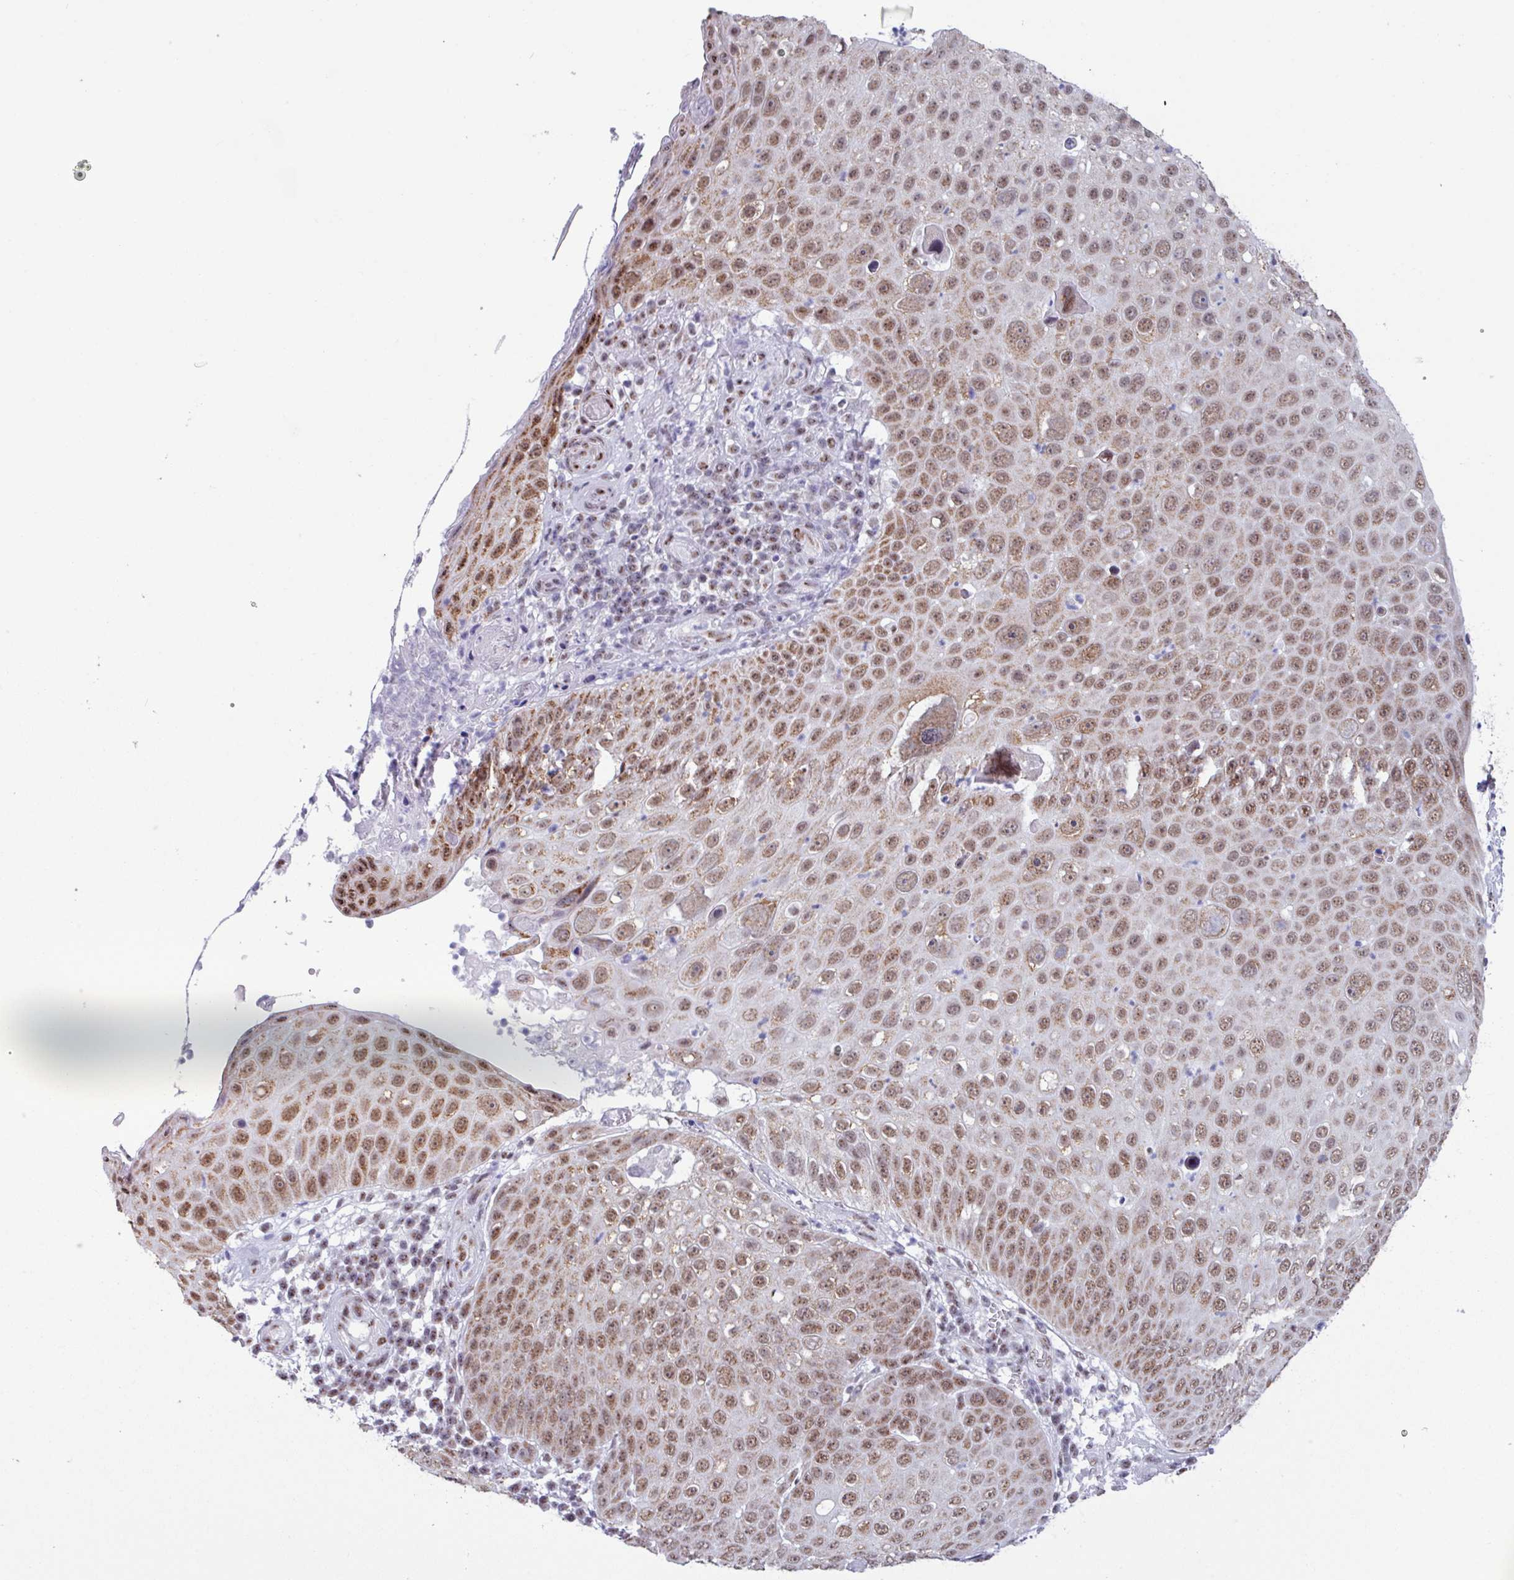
{"staining": {"intensity": "moderate", "quantity": ">75%", "location": "cytoplasmic/membranous,nuclear"}, "tissue": "skin cancer", "cell_type": "Tumor cells", "image_type": "cancer", "snomed": [{"axis": "morphology", "description": "Squamous cell carcinoma, NOS"}, {"axis": "topography", "description": "Skin"}], "caption": "Protein analysis of skin squamous cell carcinoma tissue displays moderate cytoplasmic/membranous and nuclear expression in about >75% of tumor cells.", "gene": "PUF60", "patient": {"sex": "male", "age": 71}}